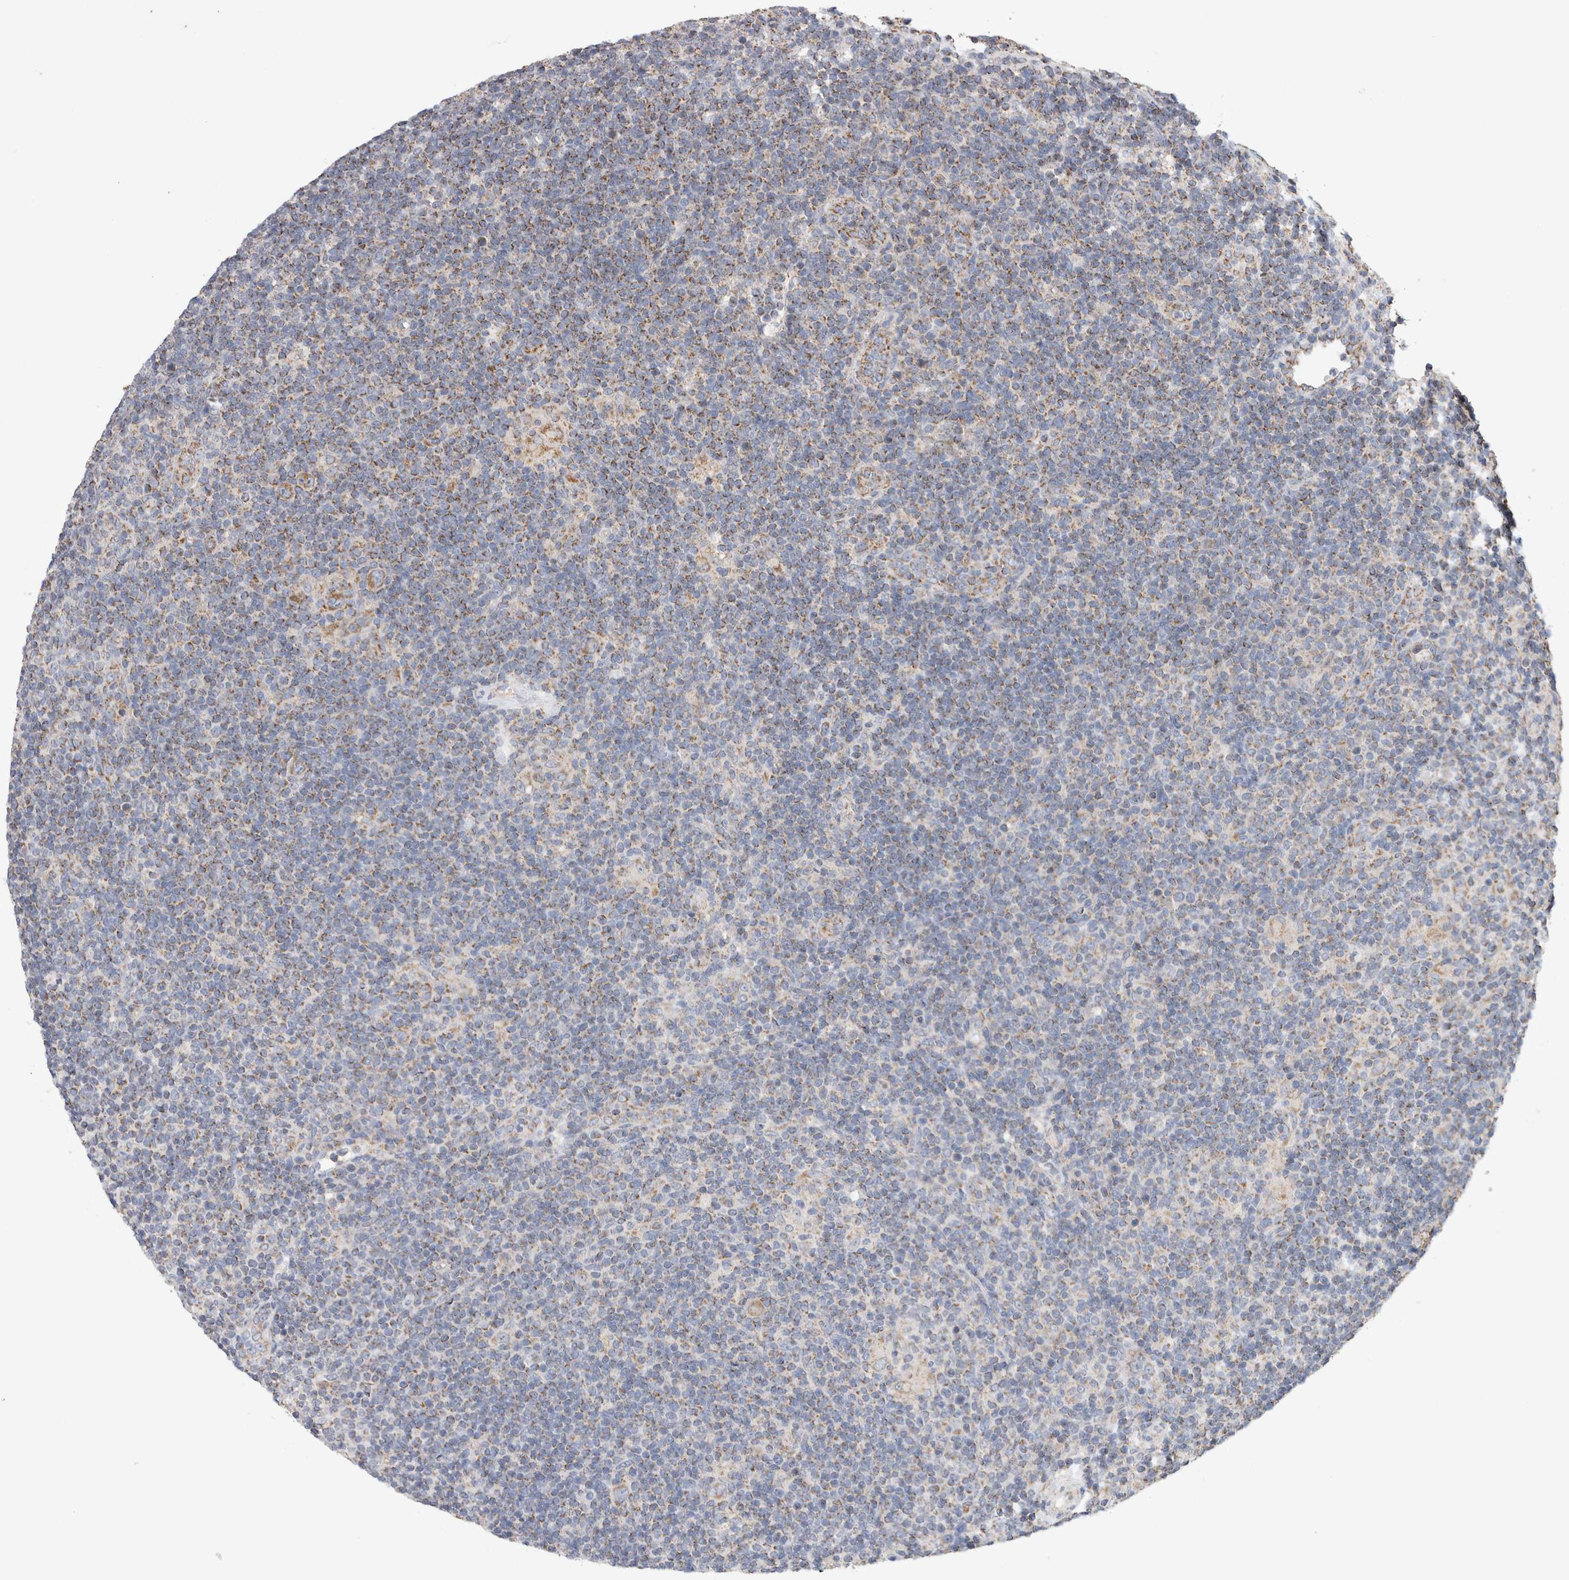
{"staining": {"intensity": "moderate", "quantity": ">75%", "location": "cytoplasmic/membranous"}, "tissue": "lymphoma", "cell_type": "Tumor cells", "image_type": "cancer", "snomed": [{"axis": "morphology", "description": "Hodgkin's disease, NOS"}, {"axis": "topography", "description": "Lymph node"}], "caption": "Protein staining exhibits moderate cytoplasmic/membranous expression in approximately >75% of tumor cells in lymphoma.", "gene": "IARS2", "patient": {"sex": "female", "age": 57}}